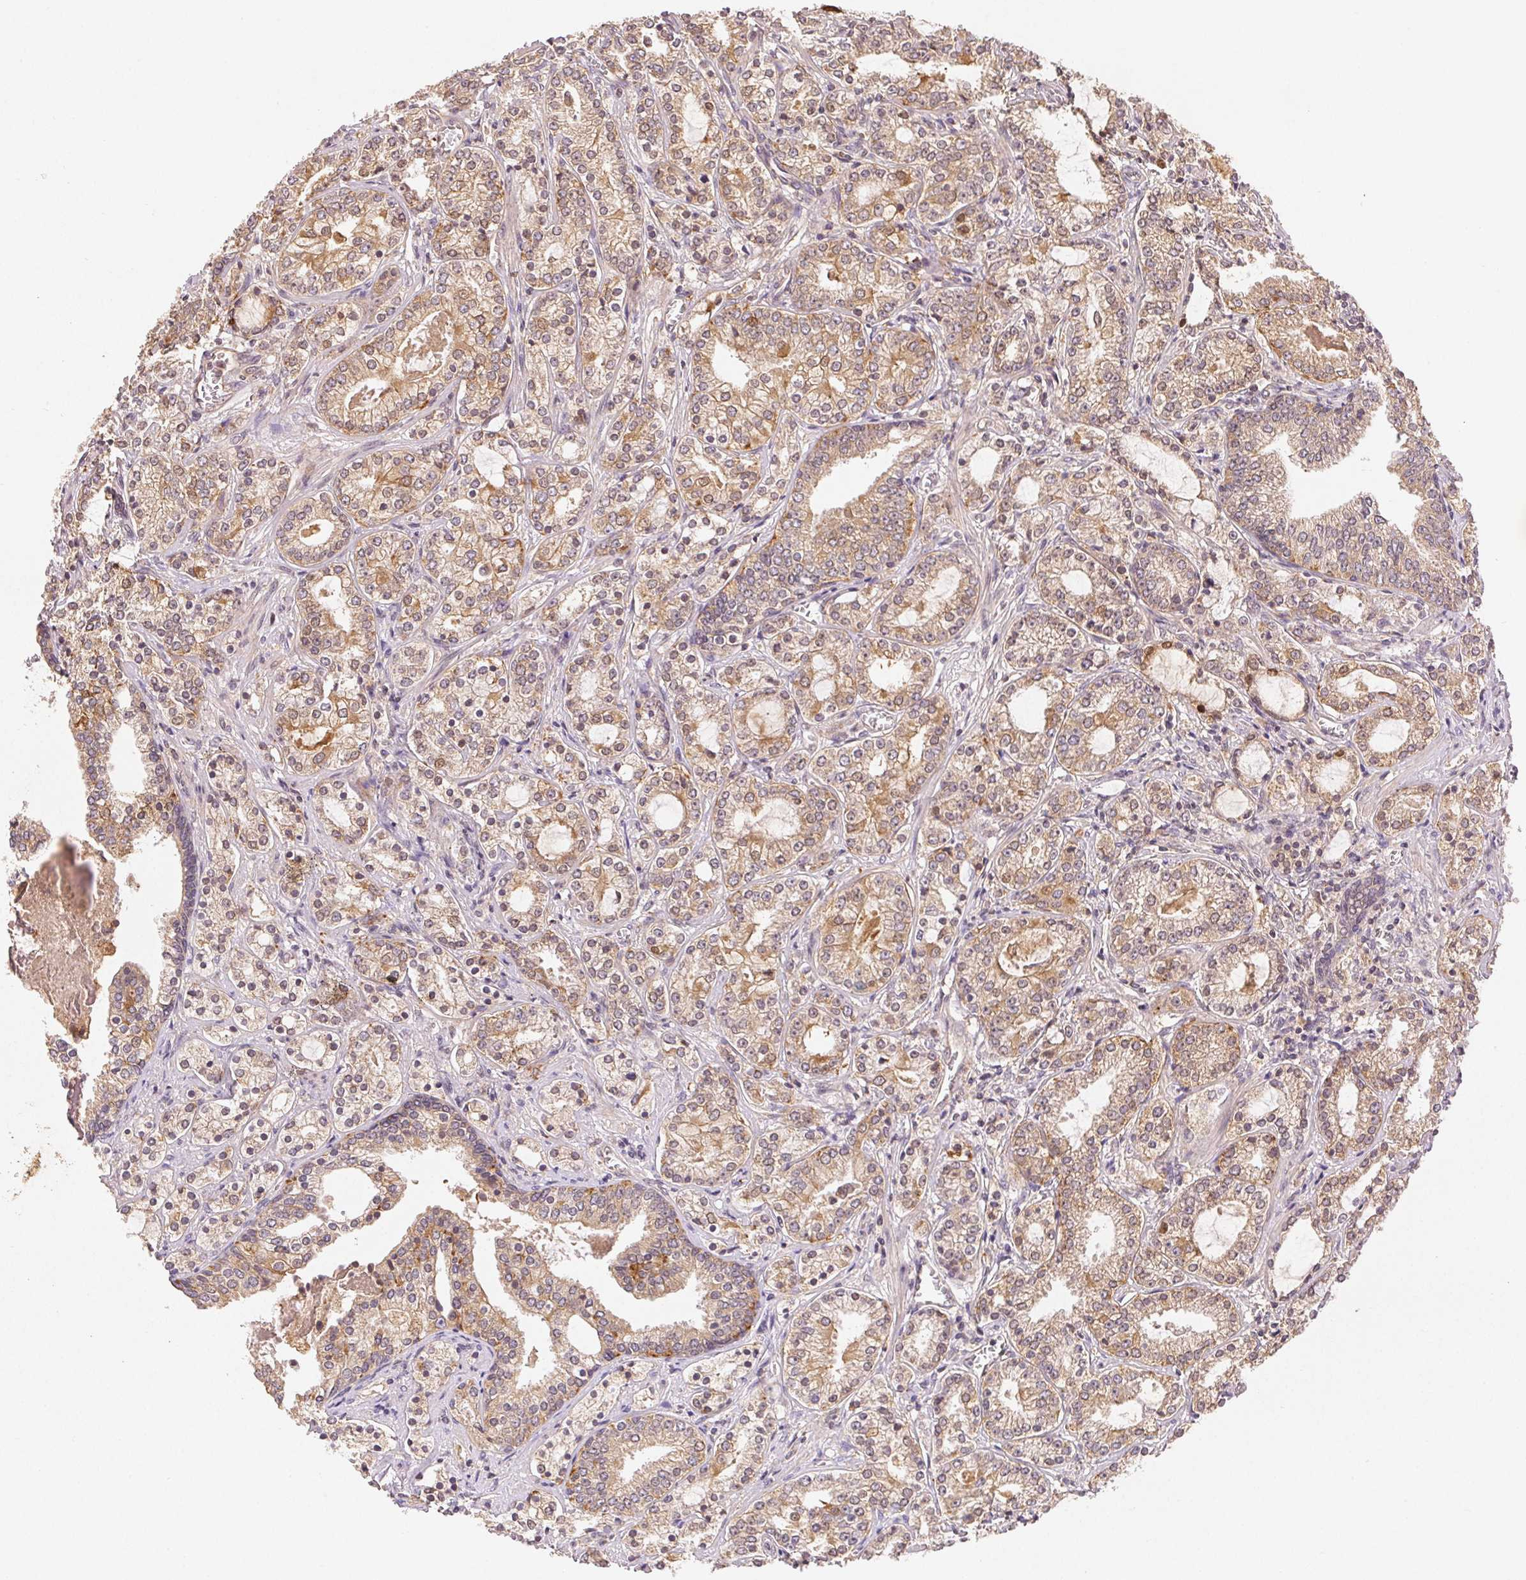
{"staining": {"intensity": "moderate", "quantity": ">75%", "location": "cytoplasmic/membranous"}, "tissue": "prostate cancer", "cell_type": "Tumor cells", "image_type": "cancer", "snomed": [{"axis": "morphology", "description": "Adenocarcinoma, Medium grade"}, {"axis": "topography", "description": "Prostate"}], "caption": "The histopathology image demonstrates staining of prostate cancer, revealing moderate cytoplasmic/membranous protein staining (brown color) within tumor cells.", "gene": "SEZ6L2", "patient": {"sex": "male", "age": 57}}